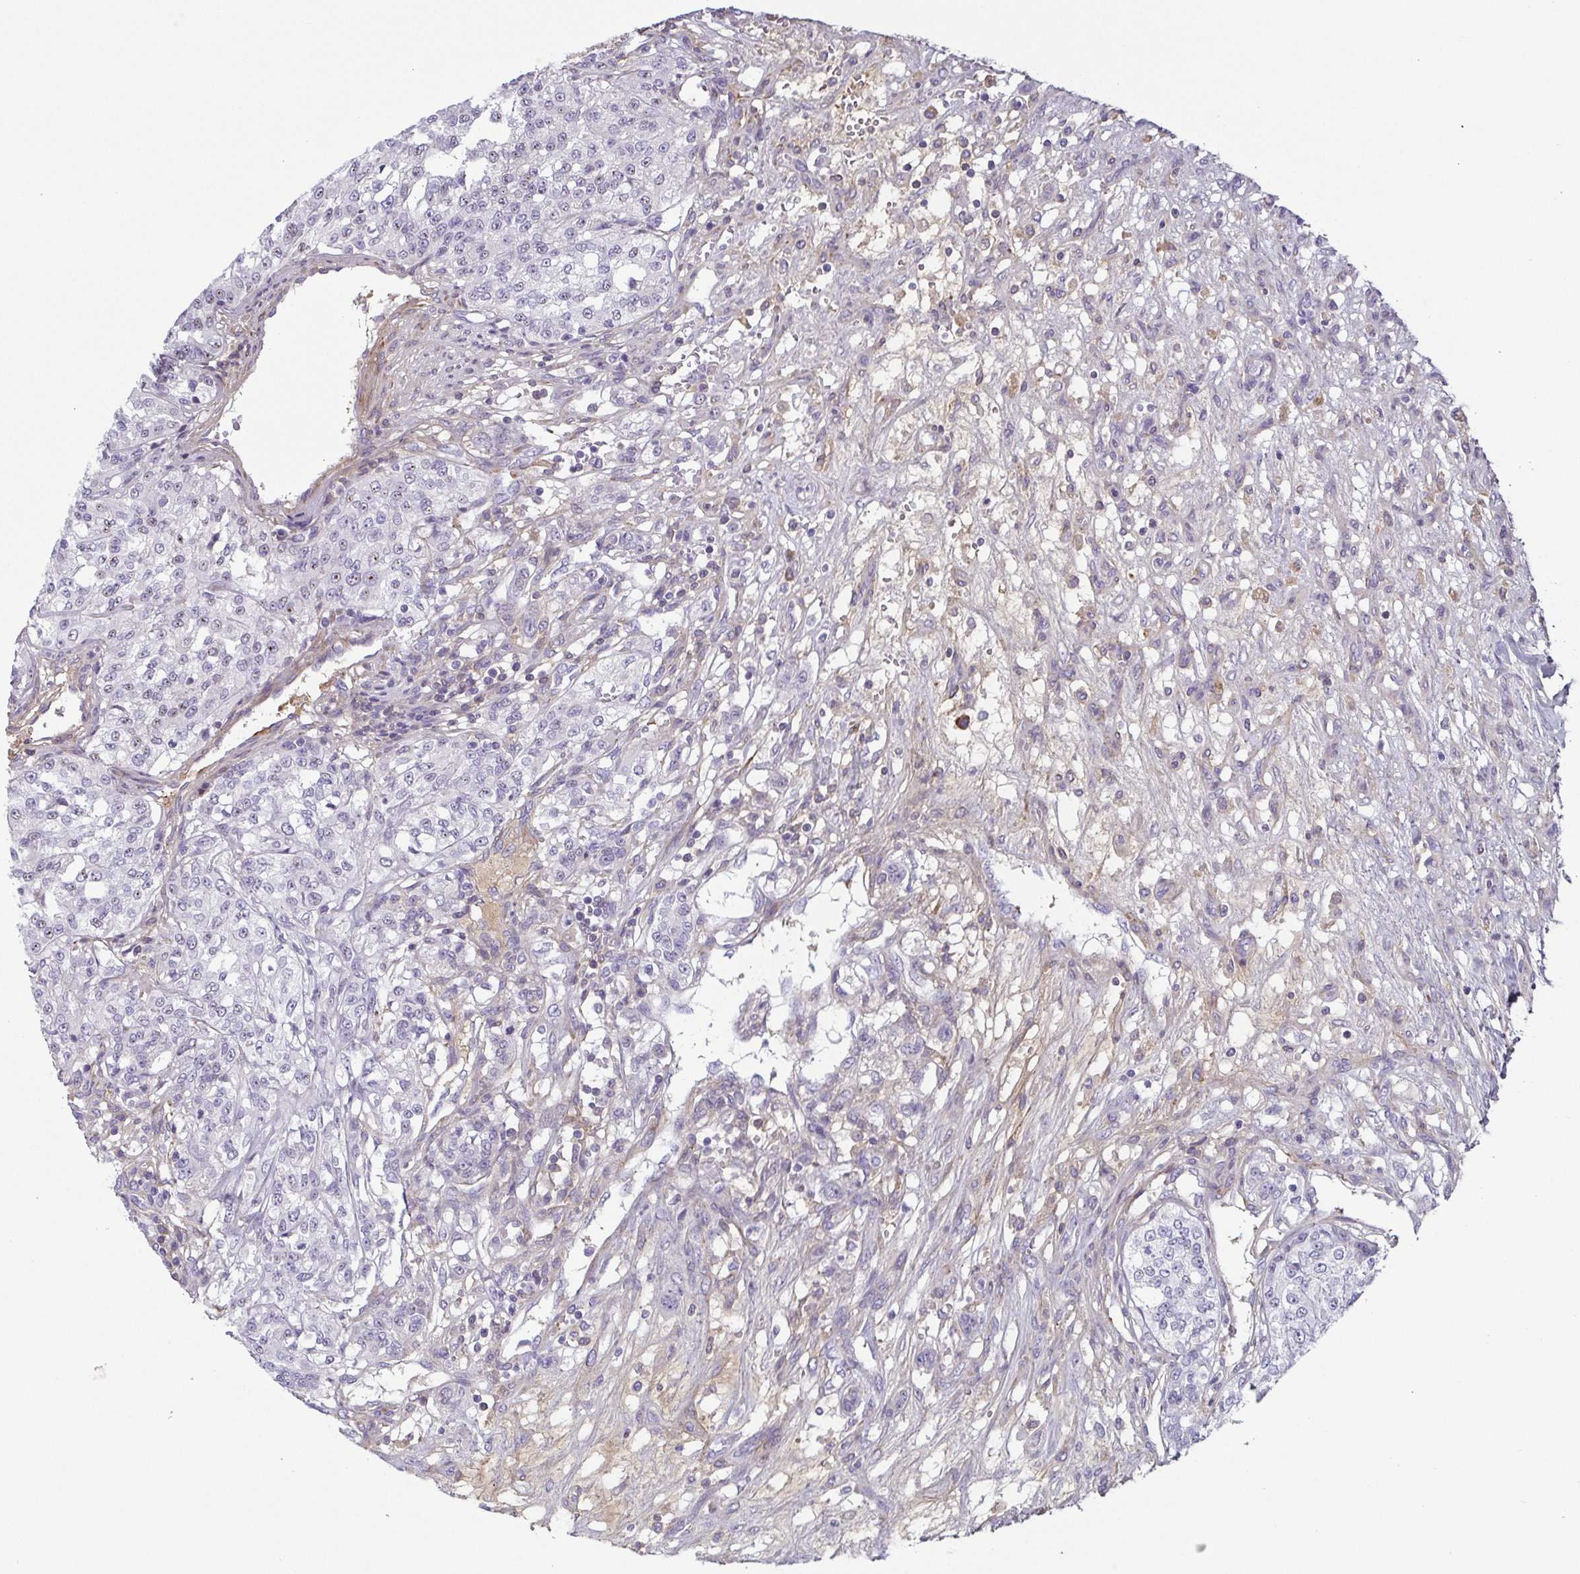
{"staining": {"intensity": "negative", "quantity": "none", "location": "none"}, "tissue": "renal cancer", "cell_type": "Tumor cells", "image_type": "cancer", "snomed": [{"axis": "morphology", "description": "Adenocarcinoma, NOS"}, {"axis": "topography", "description": "Kidney"}], "caption": "A micrograph of human adenocarcinoma (renal) is negative for staining in tumor cells.", "gene": "ECM1", "patient": {"sex": "female", "age": 63}}